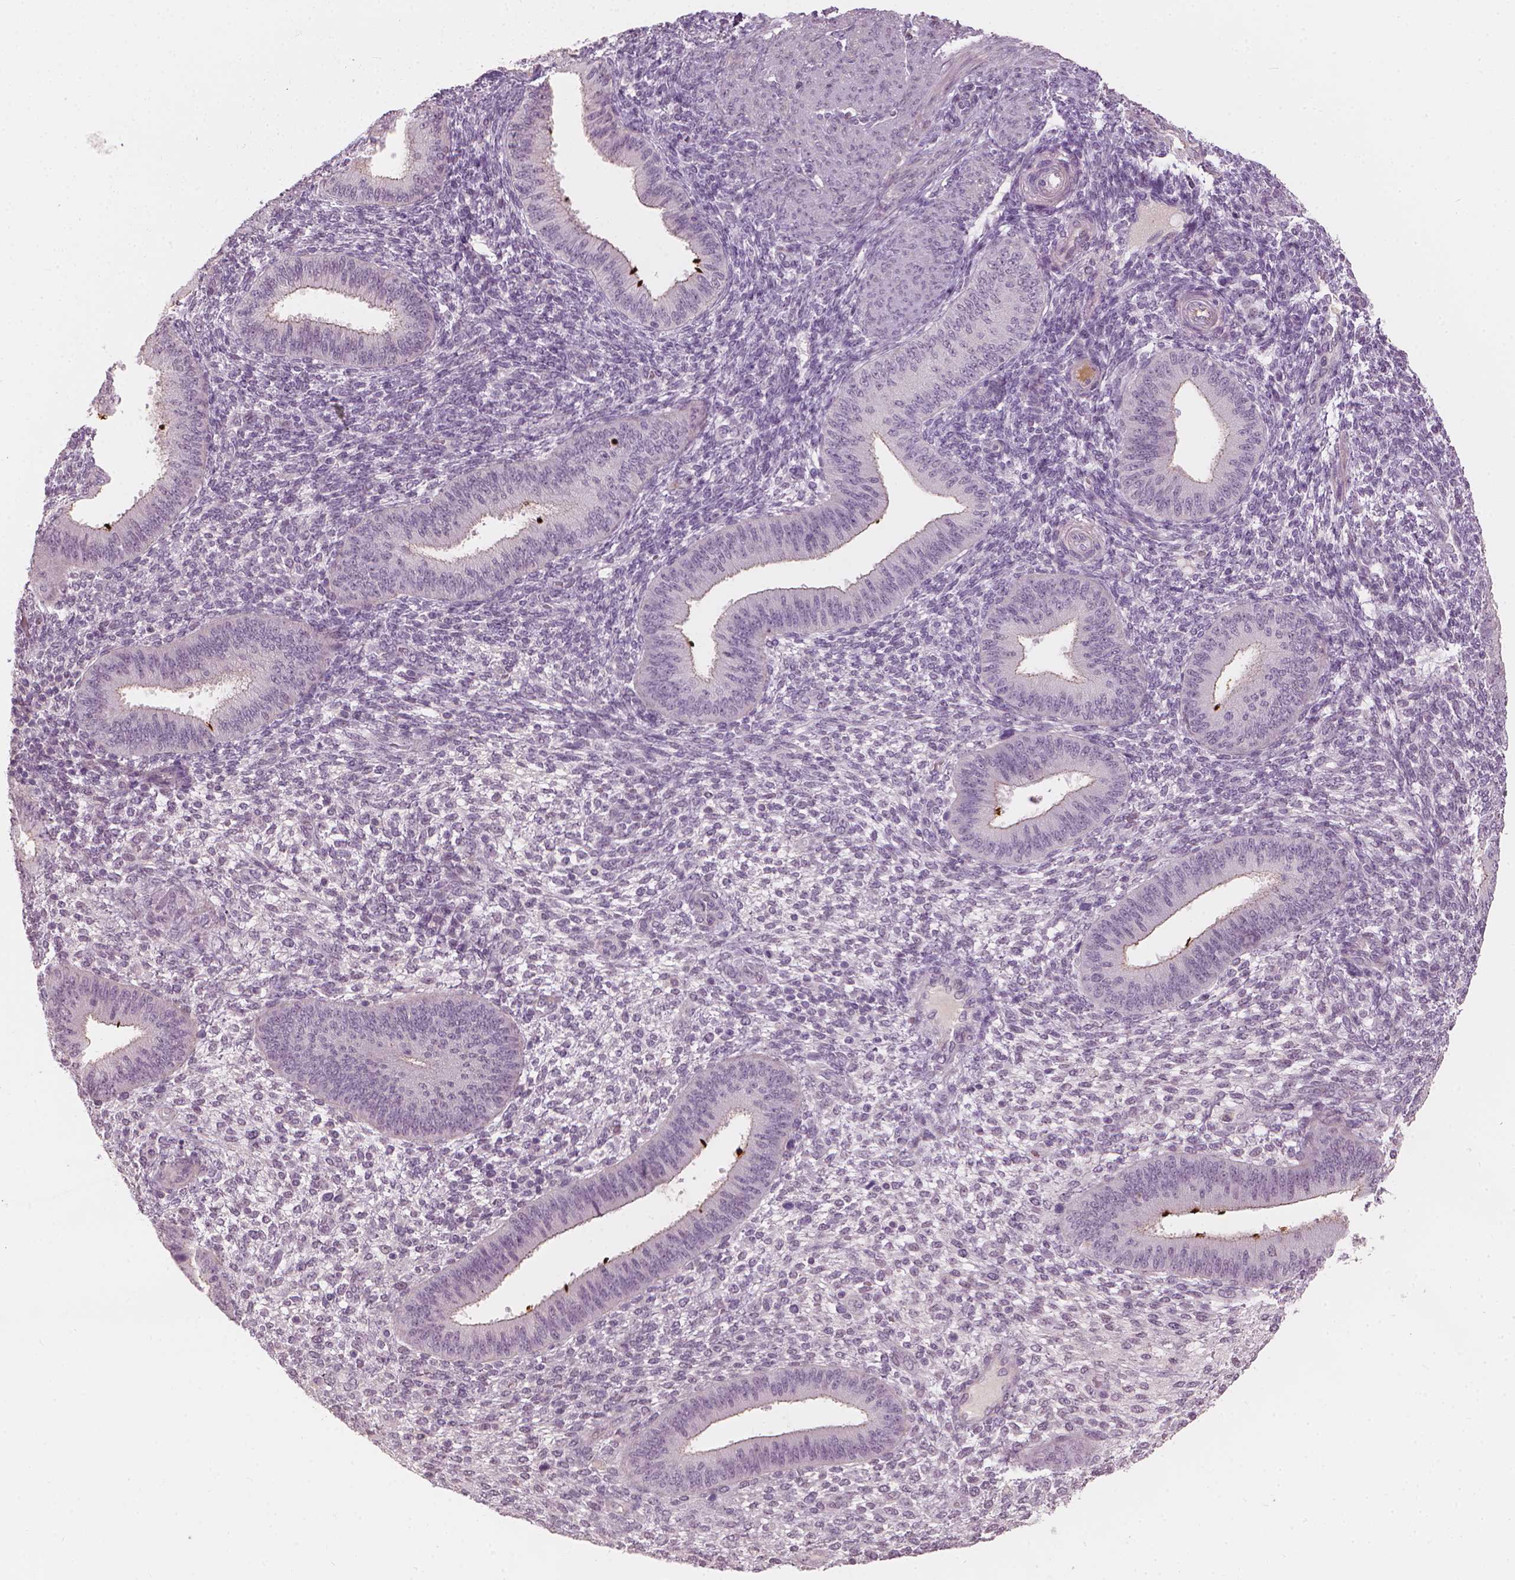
{"staining": {"intensity": "negative", "quantity": "none", "location": "none"}, "tissue": "endometrium", "cell_type": "Cells in endometrial stroma", "image_type": "normal", "snomed": [{"axis": "morphology", "description": "Normal tissue, NOS"}, {"axis": "topography", "description": "Endometrium"}], "caption": "DAB (3,3'-diaminobenzidine) immunohistochemical staining of normal endometrium exhibits no significant staining in cells in endometrial stroma.", "gene": "SAXO2", "patient": {"sex": "female", "age": 39}}